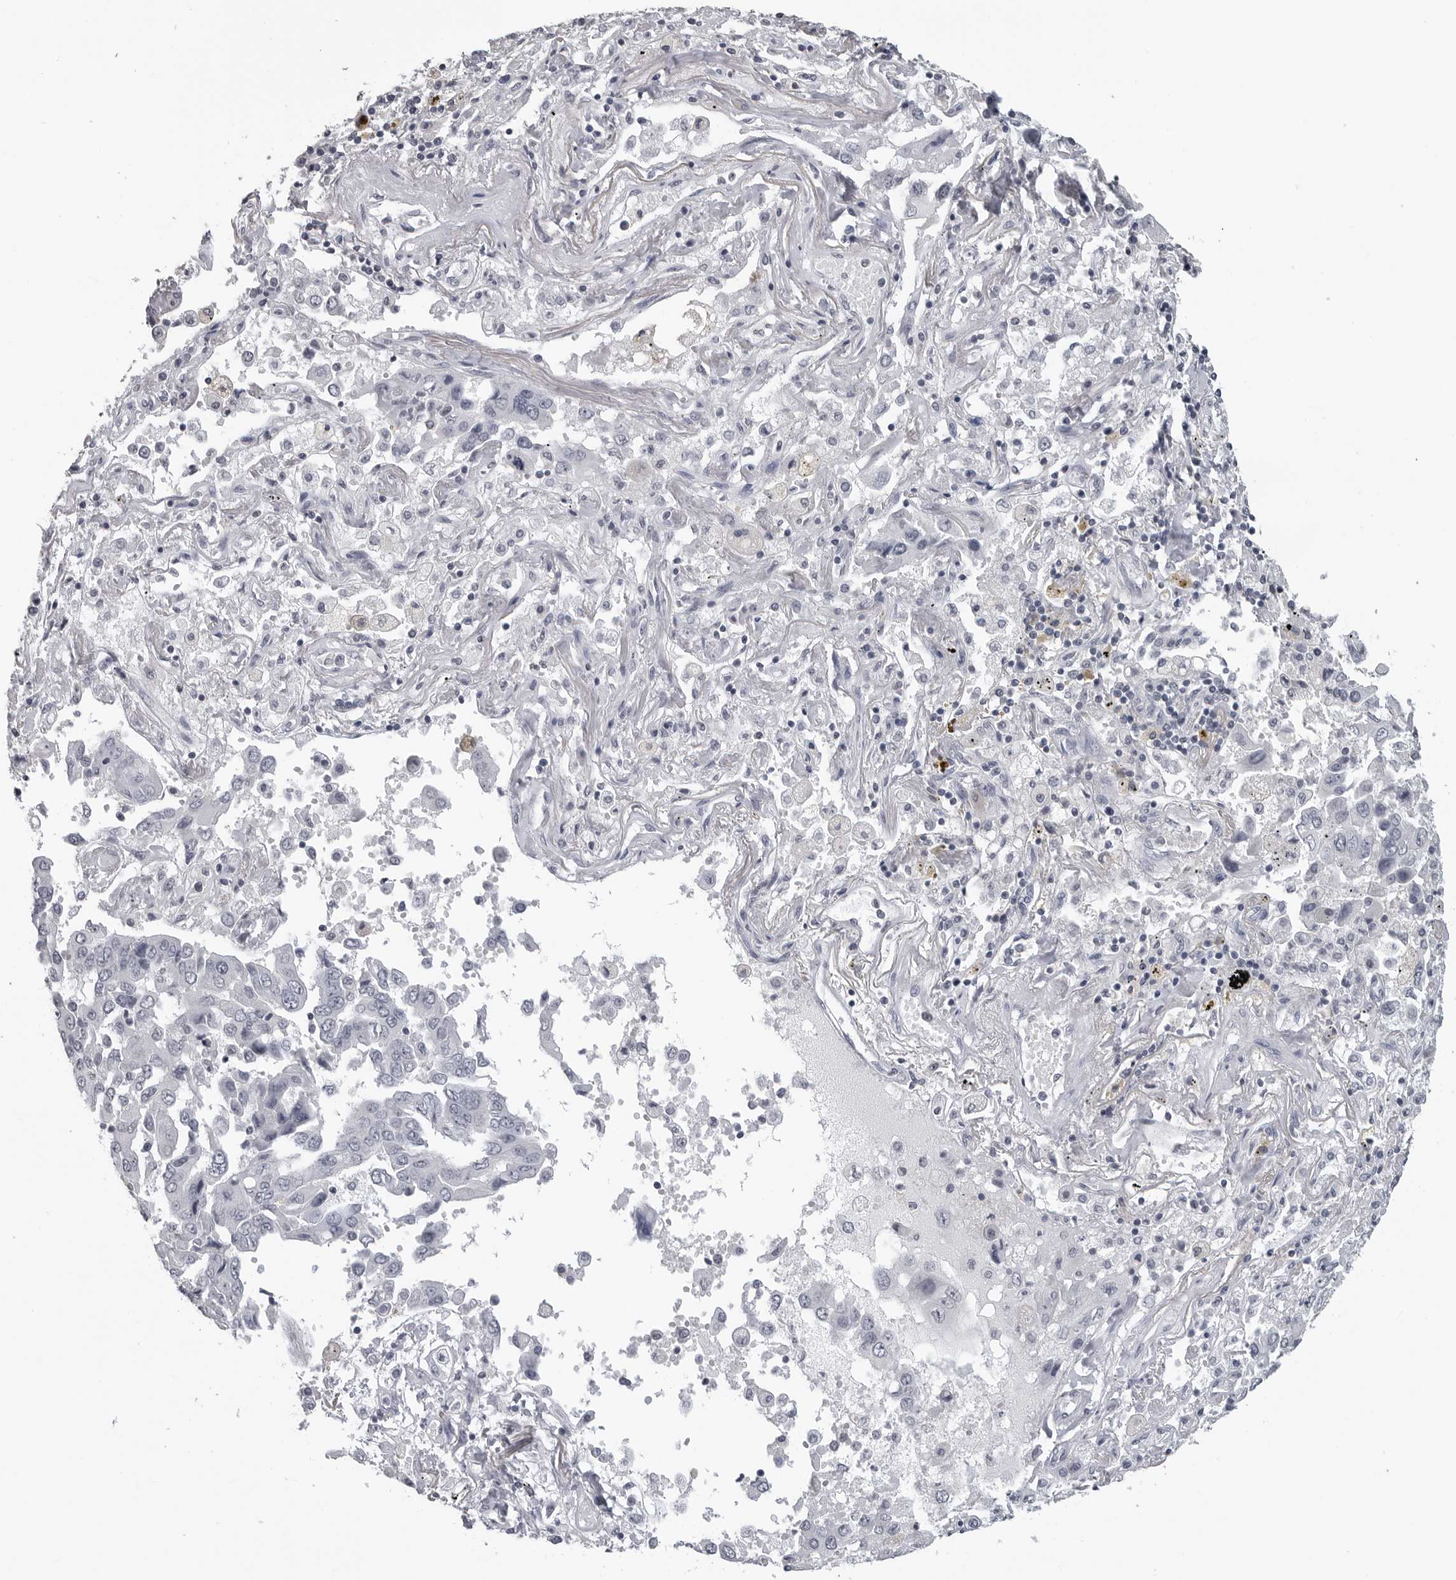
{"staining": {"intensity": "negative", "quantity": "none", "location": "none"}, "tissue": "lung cancer", "cell_type": "Tumor cells", "image_type": "cancer", "snomed": [{"axis": "morphology", "description": "Adenocarcinoma, NOS"}, {"axis": "topography", "description": "Lung"}], "caption": "Immunohistochemistry histopathology image of neoplastic tissue: human adenocarcinoma (lung) stained with DAB demonstrates no significant protein positivity in tumor cells. Nuclei are stained in blue.", "gene": "DDX54", "patient": {"sex": "female", "age": 65}}